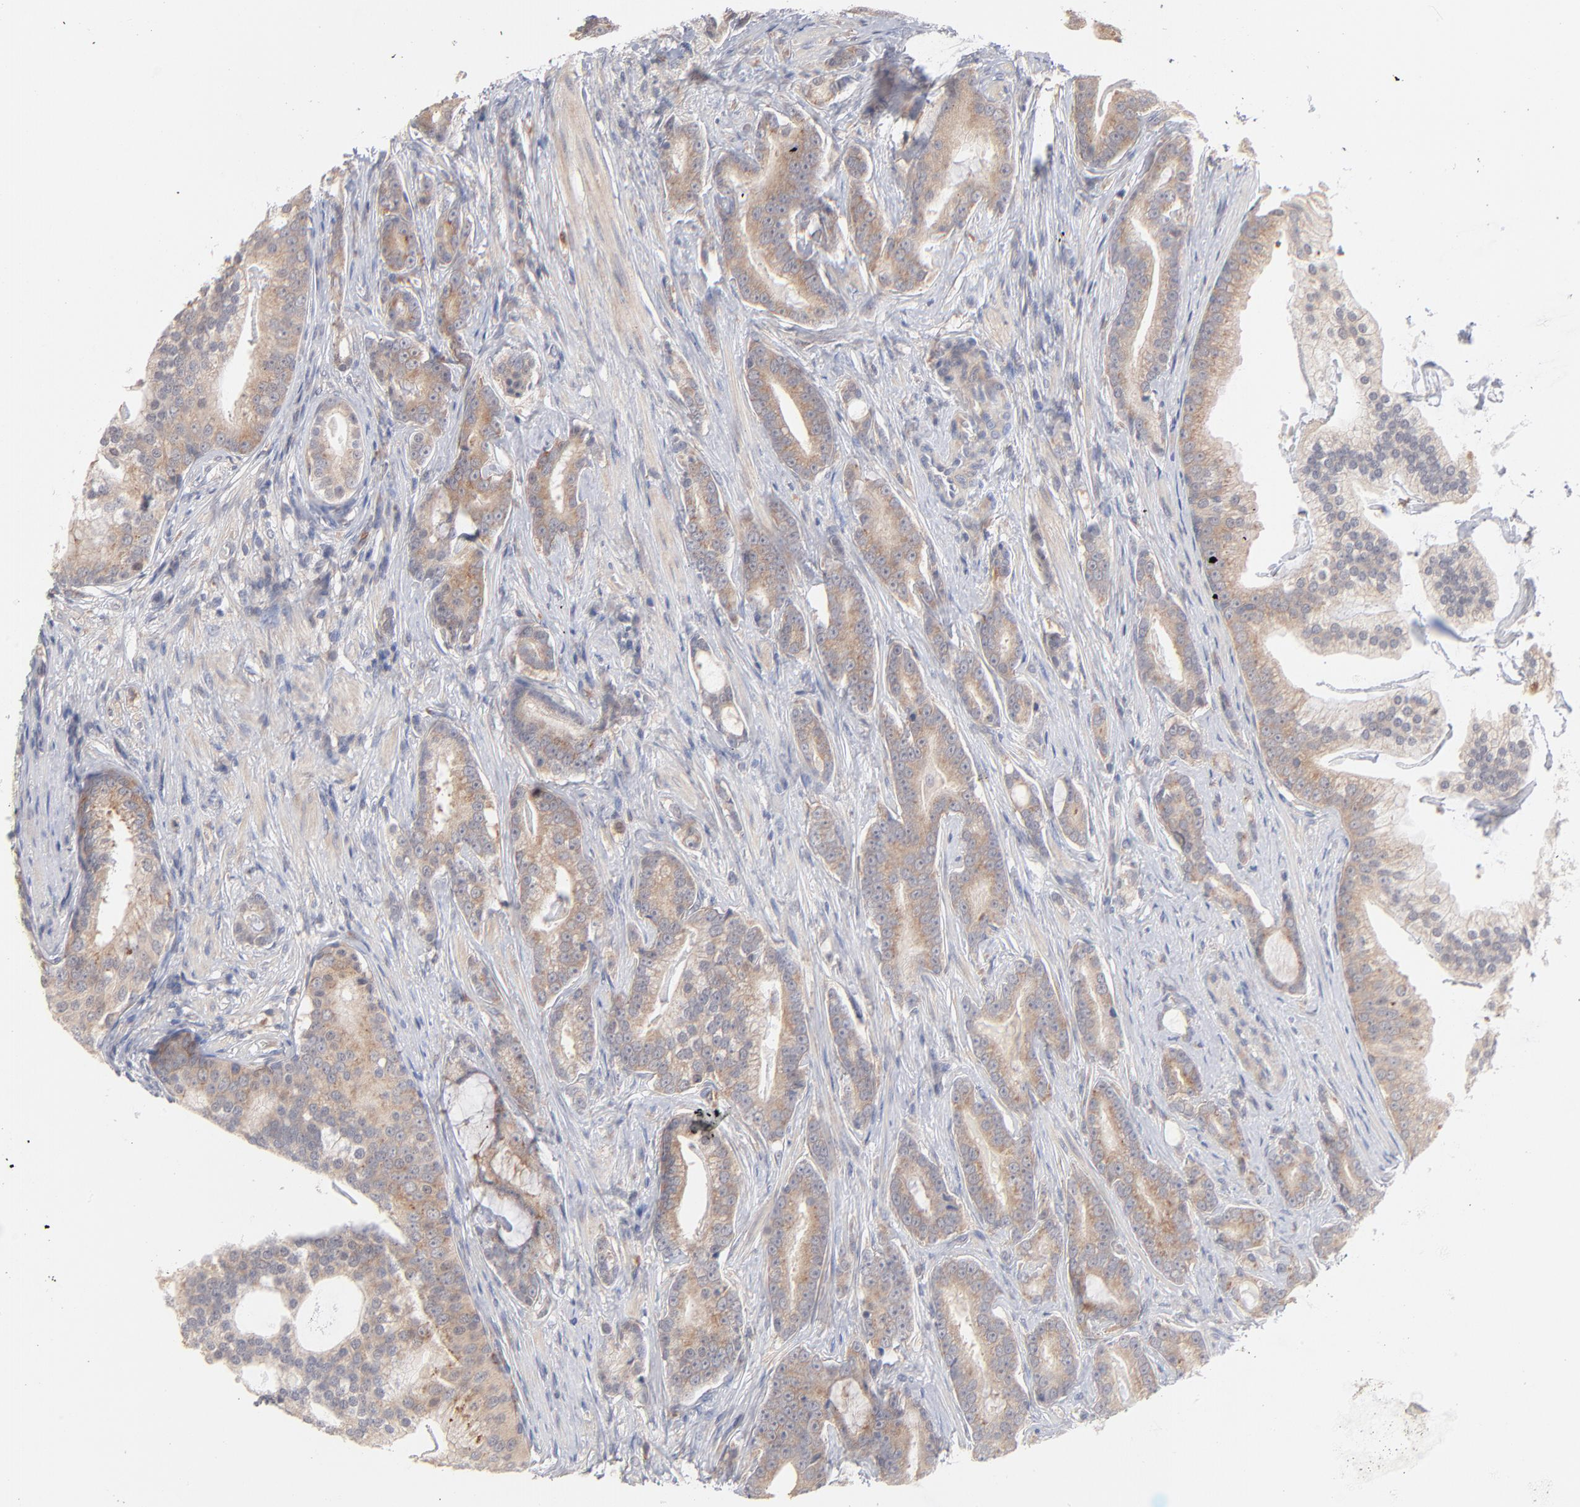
{"staining": {"intensity": "weak", "quantity": "25%-75%", "location": "cytoplasmic/membranous"}, "tissue": "prostate cancer", "cell_type": "Tumor cells", "image_type": "cancer", "snomed": [{"axis": "morphology", "description": "Adenocarcinoma, Low grade"}, {"axis": "topography", "description": "Prostate"}], "caption": "A brown stain highlights weak cytoplasmic/membranous positivity of a protein in prostate low-grade adenocarcinoma tumor cells.", "gene": "IVNS1ABP", "patient": {"sex": "male", "age": 58}}